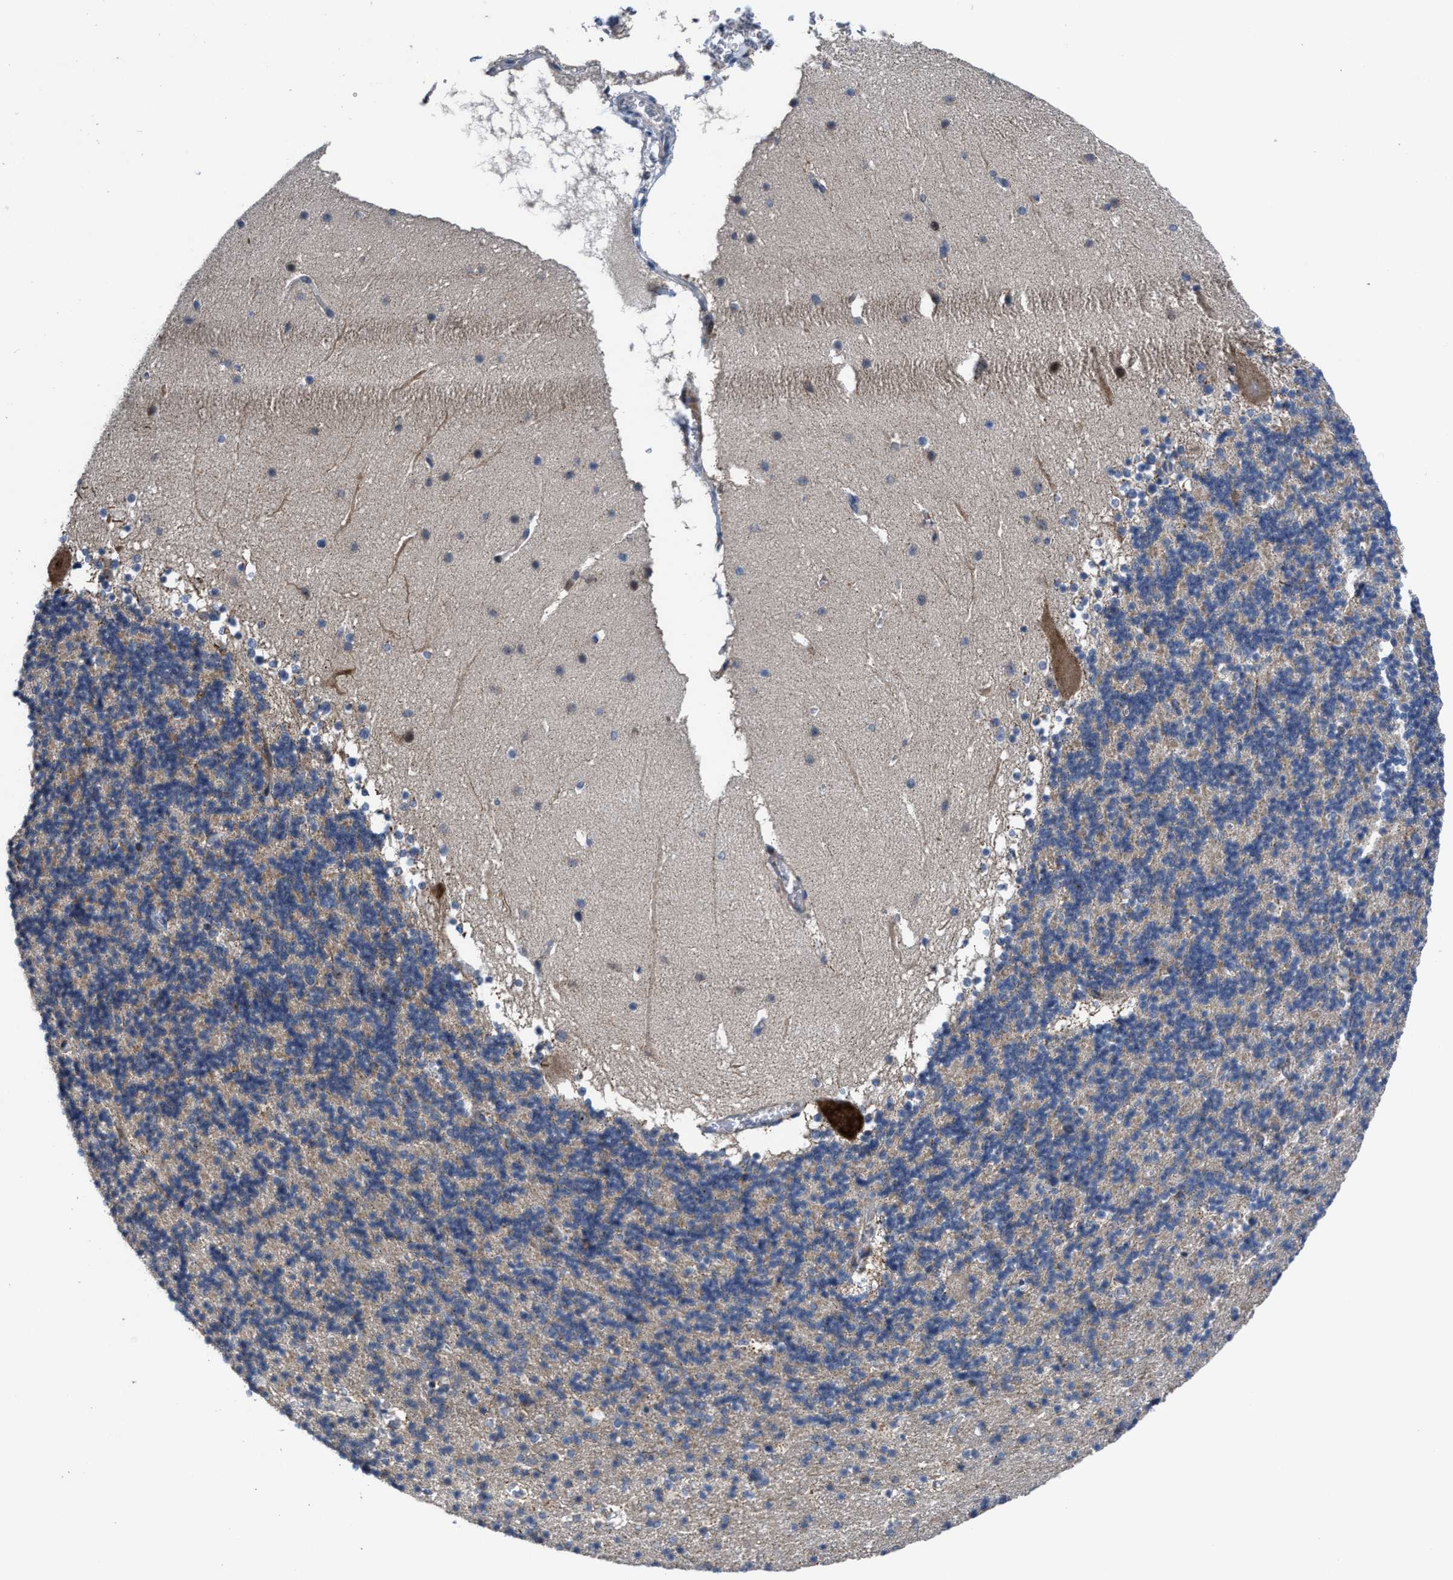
{"staining": {"intensity": "weak", "quantity": "<25%", "location": "cytoplasmic/membranous"}, "tissue": "cerebellum", "cell_type": "Cells in granular layer", "image_type": "normal", "snomed": [{"axis": "morphology", "description": "Normal tissue, NOS"}, {"axis": "topography", "description": "Cerebellum"}], "caption": "There is no significant positivity in cells in granular layer of cerebellum. The staining is performed using DAB brown chromogen with nuclei counter-stained in using hematoxylin.", "gene": "HAUS6", "patient": {"sex": "male", "age": 45}}